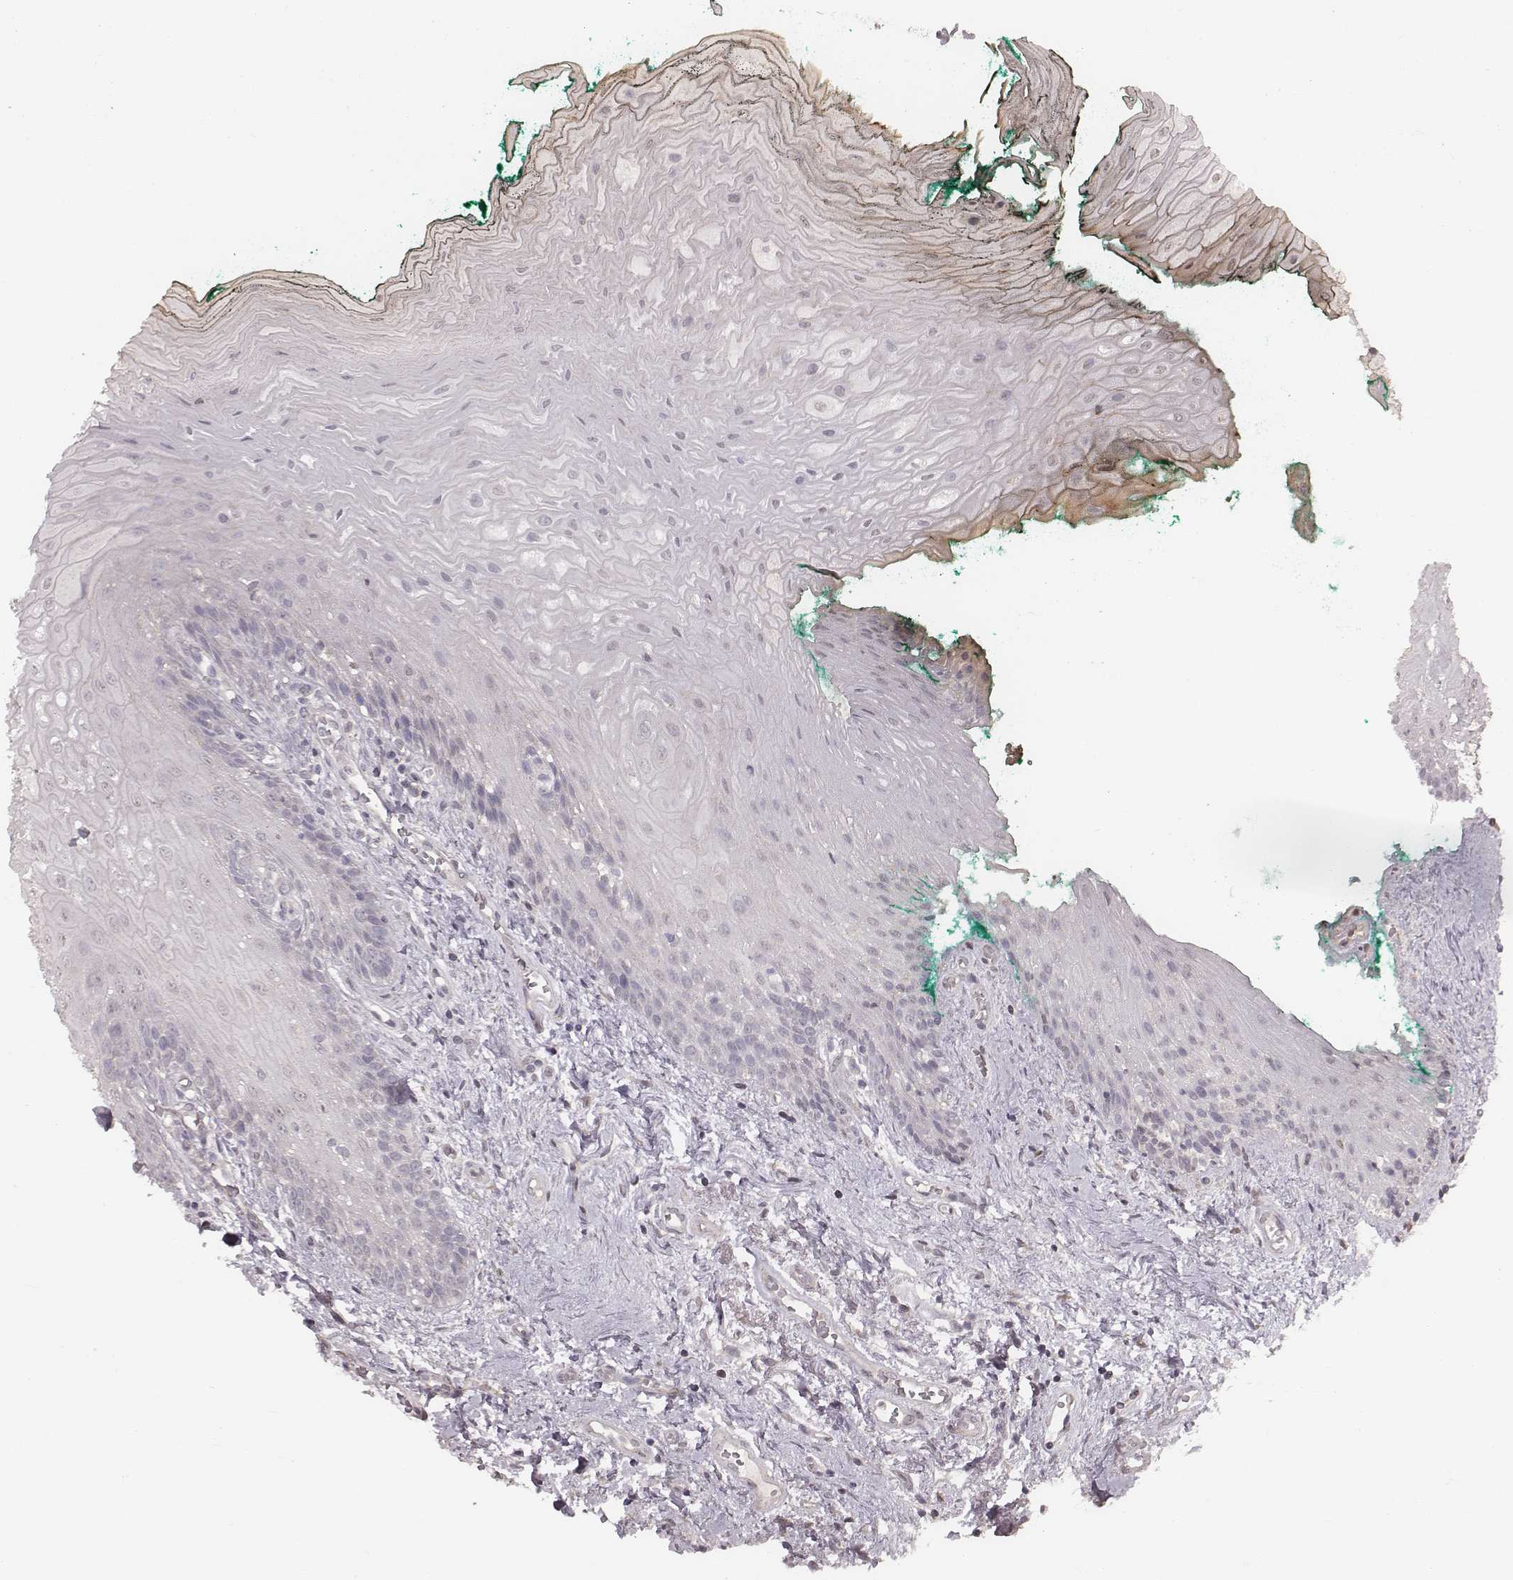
{"staining": {"intensity": "negative", "quantity": "none", "location": "none"}, "tissue": "oral mucosa", "cell_type": "Squamous epithelial cells", "image_type": "normal", "snomed": [{"axis": "morphology", "description": "Normal tissue, NOS"}, {"axis": "topography", "description": "Oral tissue"}], "caption": "There is no significant expression in squamous epithelial cells of oral mucosa. (Immunohistochemistry, brightfield microscopy, high magnification).", "gene": "SLC7A4", "patient": {"sex": "female", "age": 68}}